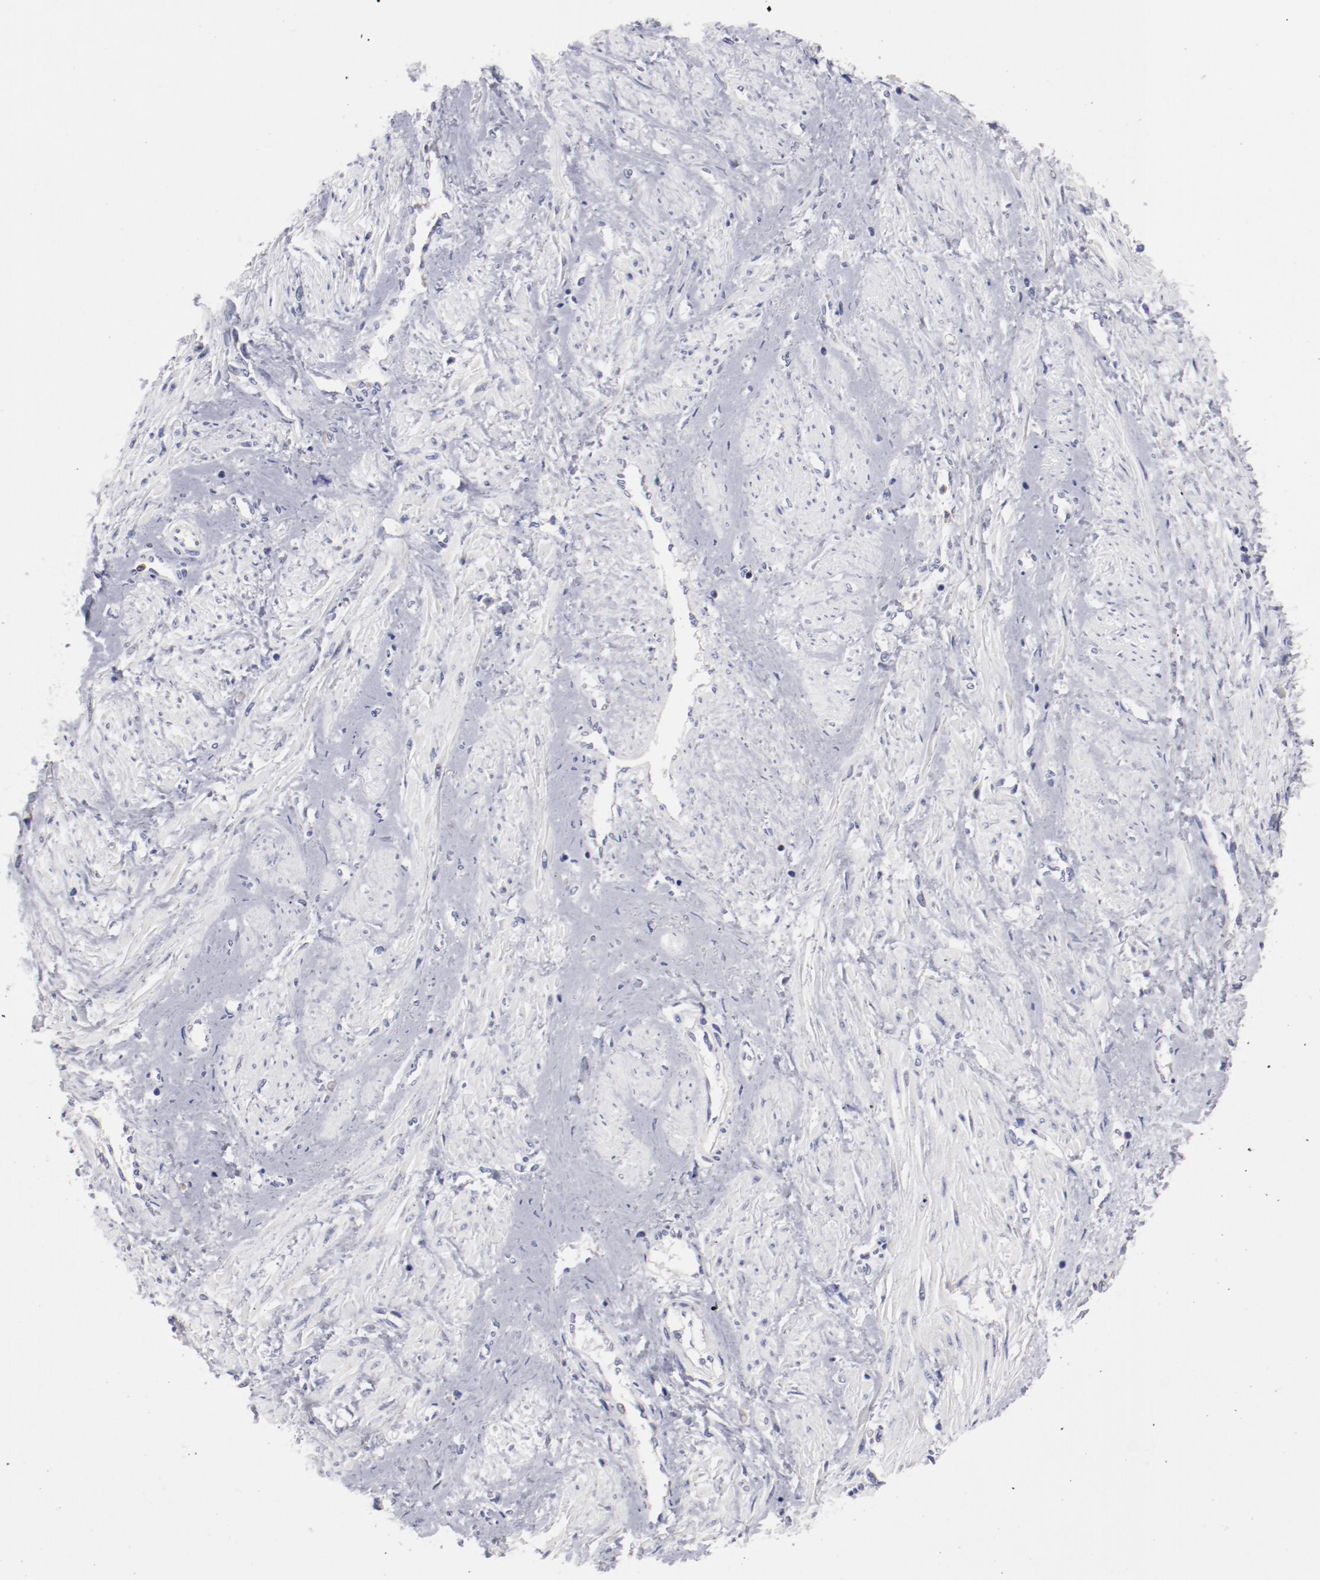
{"staining": {"intensity": "weak", "quantity": "<25%", "location": "cytoplasmic/membranous"}, "tissue": "smooth muscle", "cell_type": "Smooth muscle cells", "image_type": "normal", "snomed": [{"axis": "morphology", "description": "Normal tissue, NOS"}, {"axis": "topography", "description": "Smooth muscle"}, {"axis": "topography", "description": "Uterus"}], "caption": "Immunohistochemistry (IHC) image of normal smooth muscle: human smooth muscle stained with DAB demonstrates no significant protein staining in smooth muscle cells.", "gene": "FGR", "patient": {"sex": "female", "age": 39}}